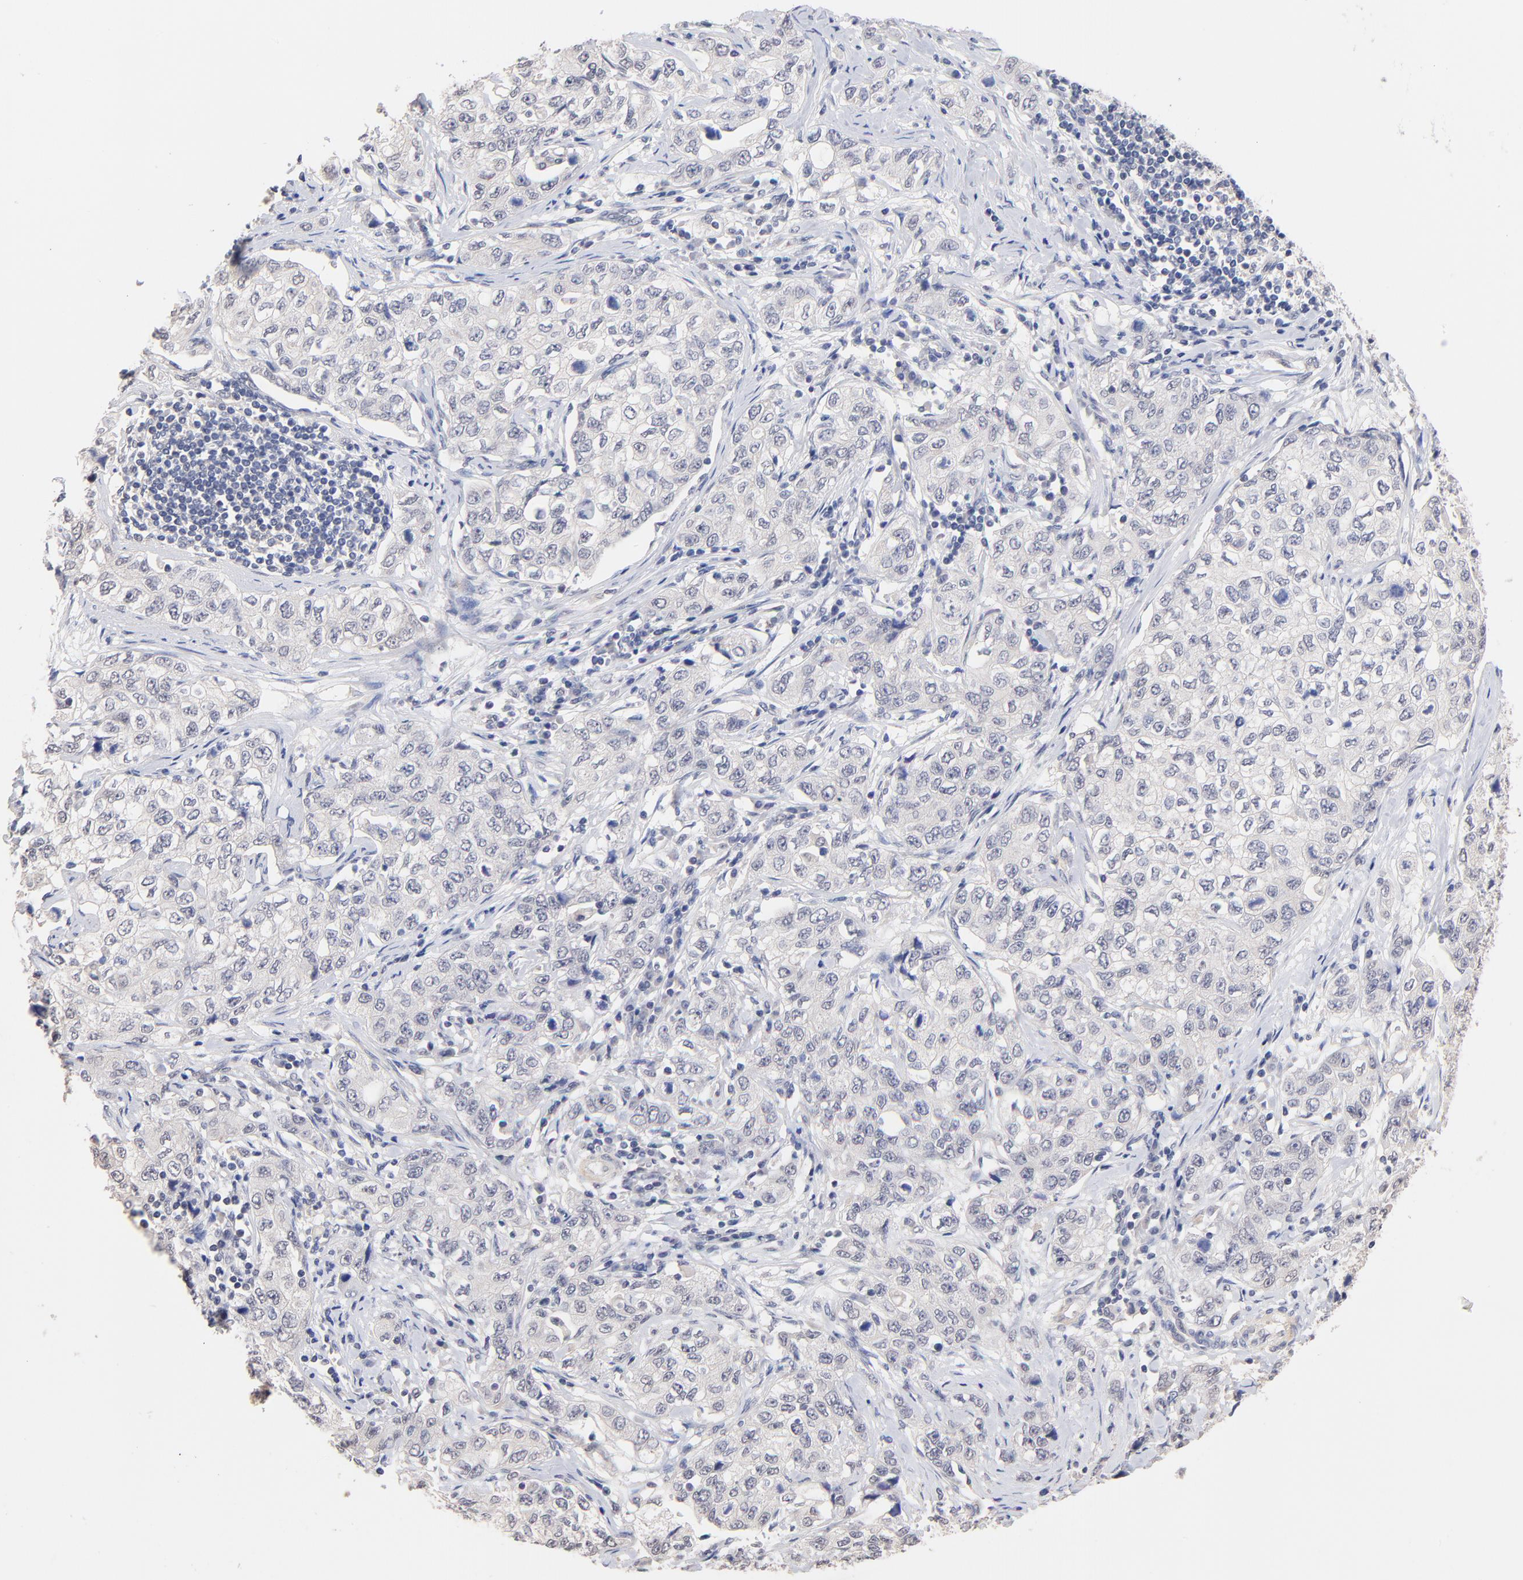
{"staining": {"intensity": "negative", "quantity": "none", "location": "none"}, "tissue": "stomach cancer", "cell_type": "Tumor cells", "image_type": "cancer", "snomed": [{"axis": "morphology", "description": "Adenocarcinoma, NOS"}, {"axis": "topography", "description": "Stomach"}], "caption": "Protein analysis of adenocarcinoma (stomach) shows no significant staining in tumor cells. (Brightfield microscopy of DAB (3,3'-diaminobenzidine) IHC at high magnification).", "gene": "RIBC2", "patient": {"sex": "male", "age": 48}}